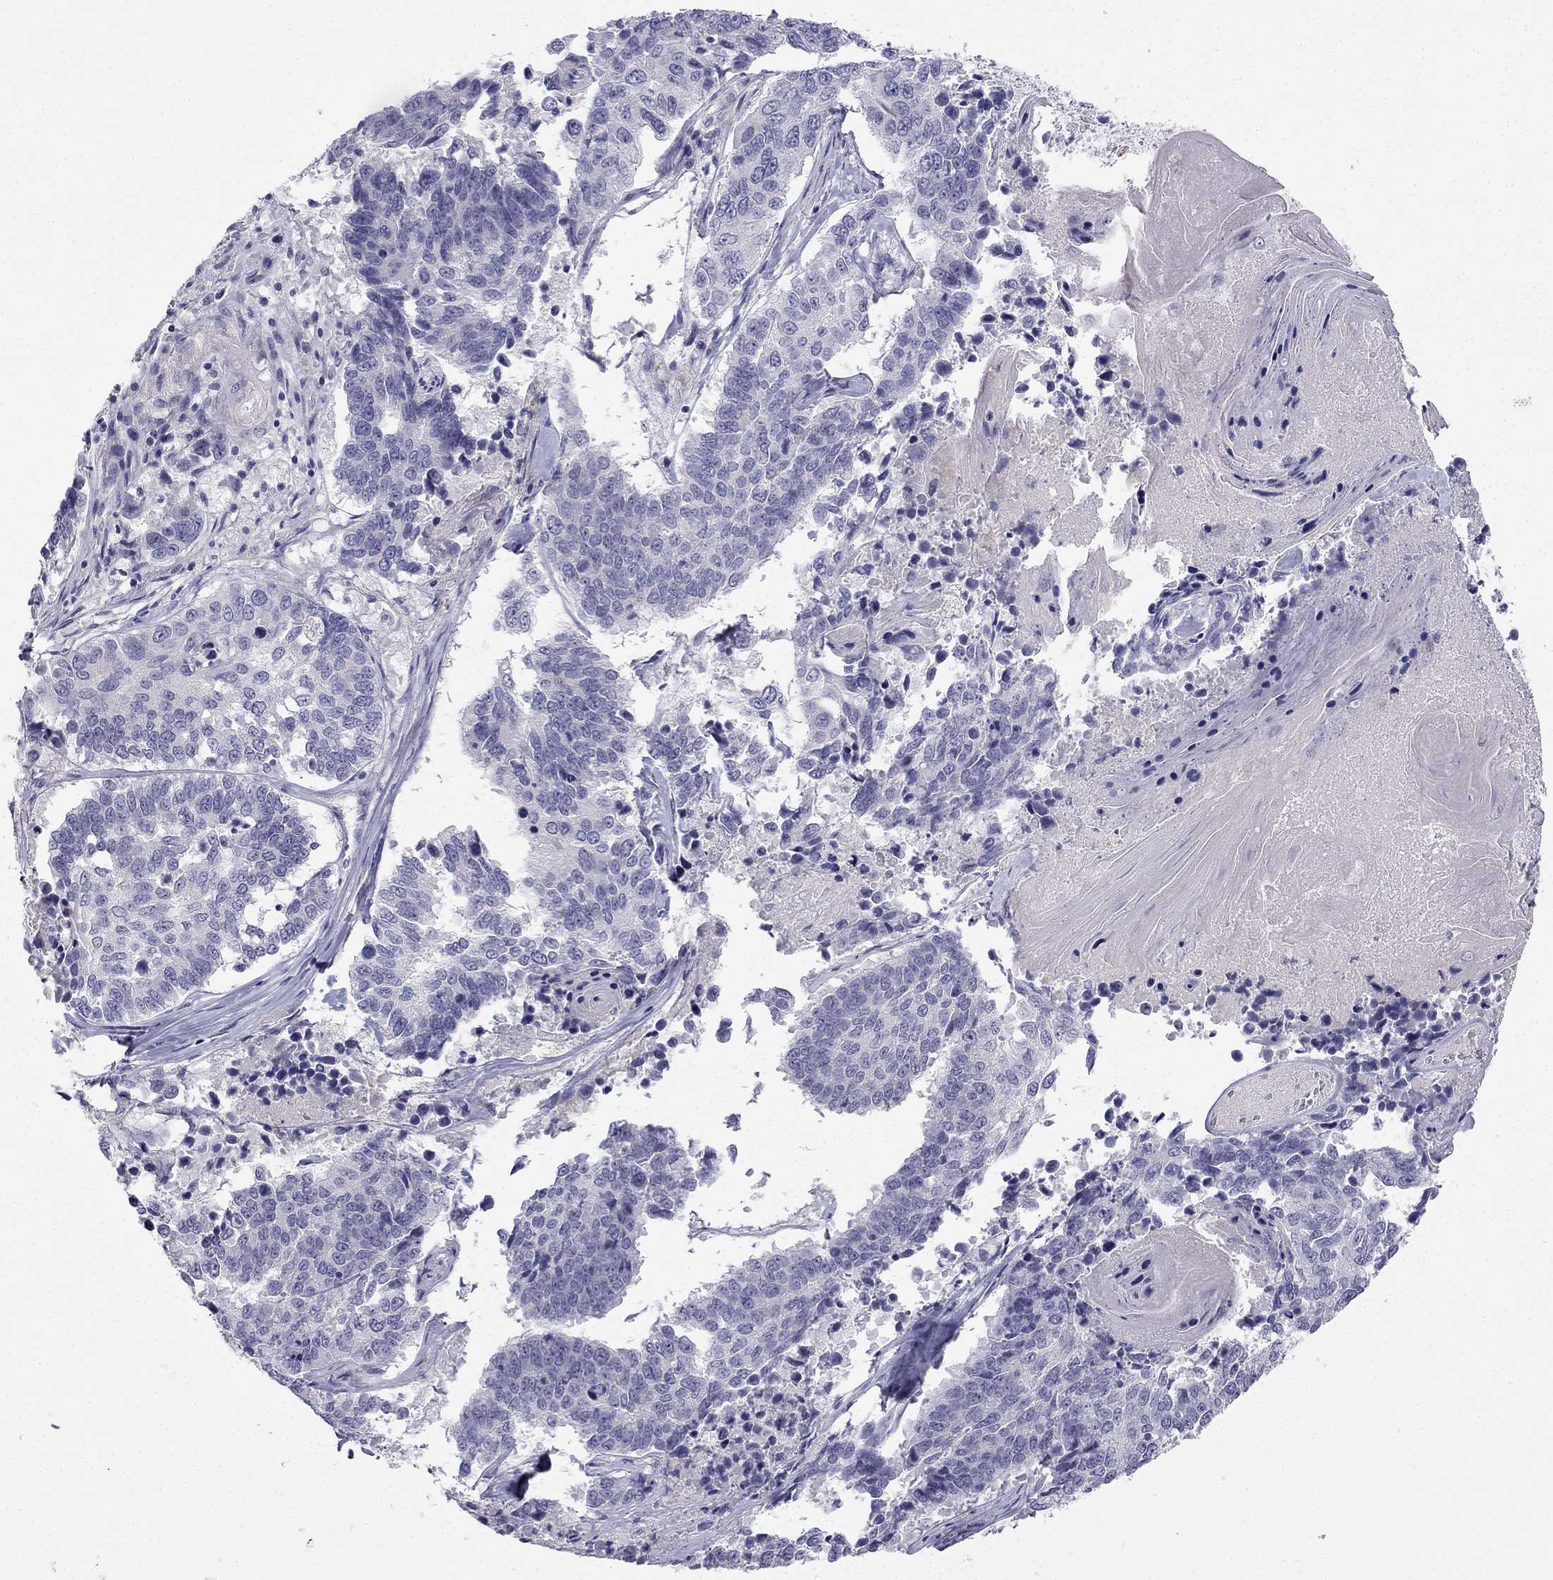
{"staining": {"intensity": "negative", "quantity": "none", "location": "none"}, "tissue": "lung cancer", "cell_type": "Tumor cells", "image_type": "cancer", "snomed": [{"axis": "morphology", "description": "Squamous cell carcinoma, NOS"}, {"axis": "topography", "description": "Lung"}], "caption": "Squamous cell carcinoma (lung) was stained to show a protein in brown. There is no significant staining in tumor cells.", "gene": "C16orf89", "patient": {"sex": "male", "age": 73}}